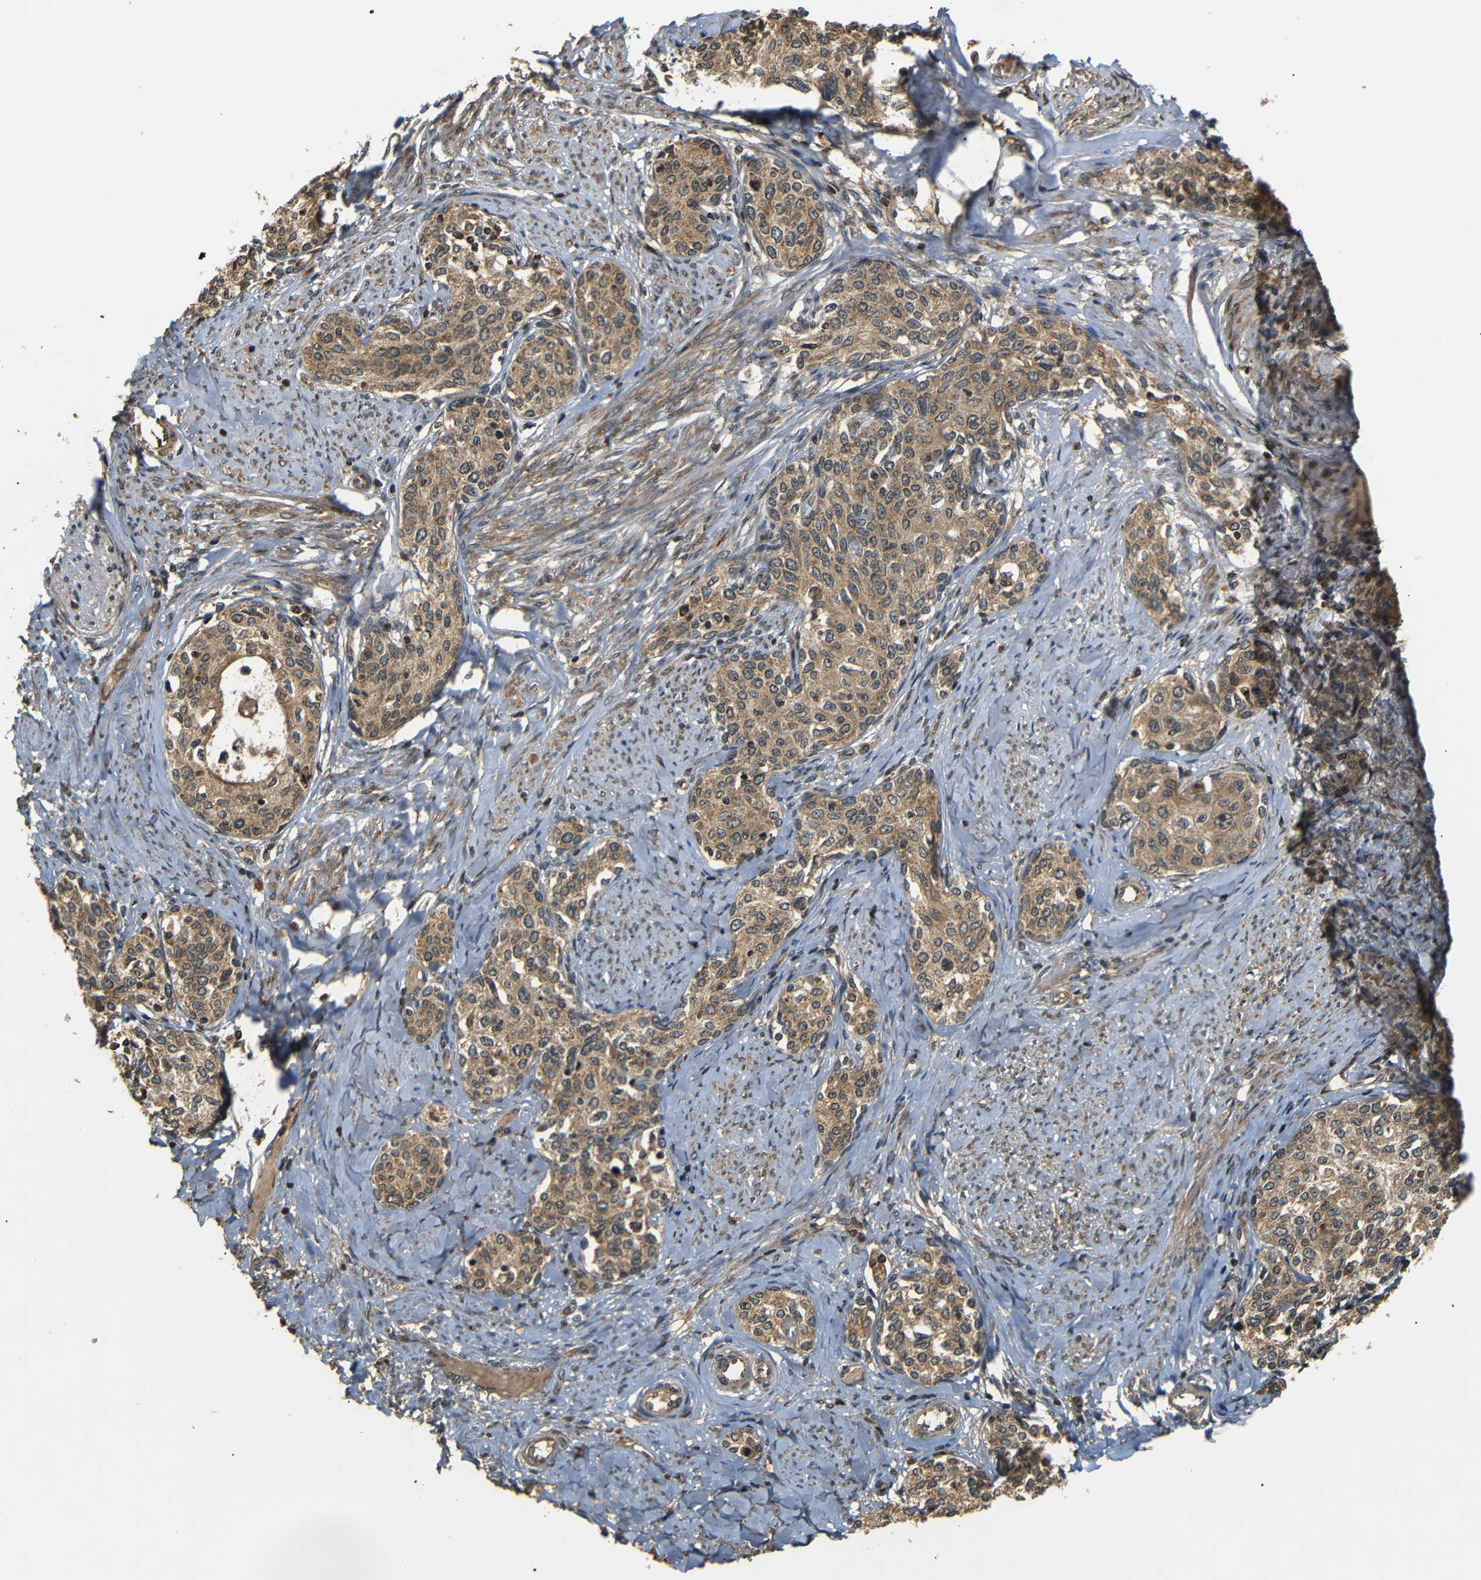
{"staining": {"intensity": "moderate", "quantity": ">75%", "location": "cytoplasmic/membranous"}, "tissue": "cervical cancer", "cell_type": "Tumor cells", "image_type": "cancer", "snomed": [{"axis": "morphology", "description": "Squamous cell carcinoma, NOS"}, {"axis": "morphology", "description": "Adenocarcinoma, NOS"}, {"axis": "topography", "description": "Cervix"}], "caption": "A high-resolution micrograph shows IHC staining of squamous cell carcinoma (cervical), which exhibits moderate cytoplasmic/membranous positivity in about >75% of tumor cells.", "gene": "TANK", "patient": {"sex": "female", "age": 52}}